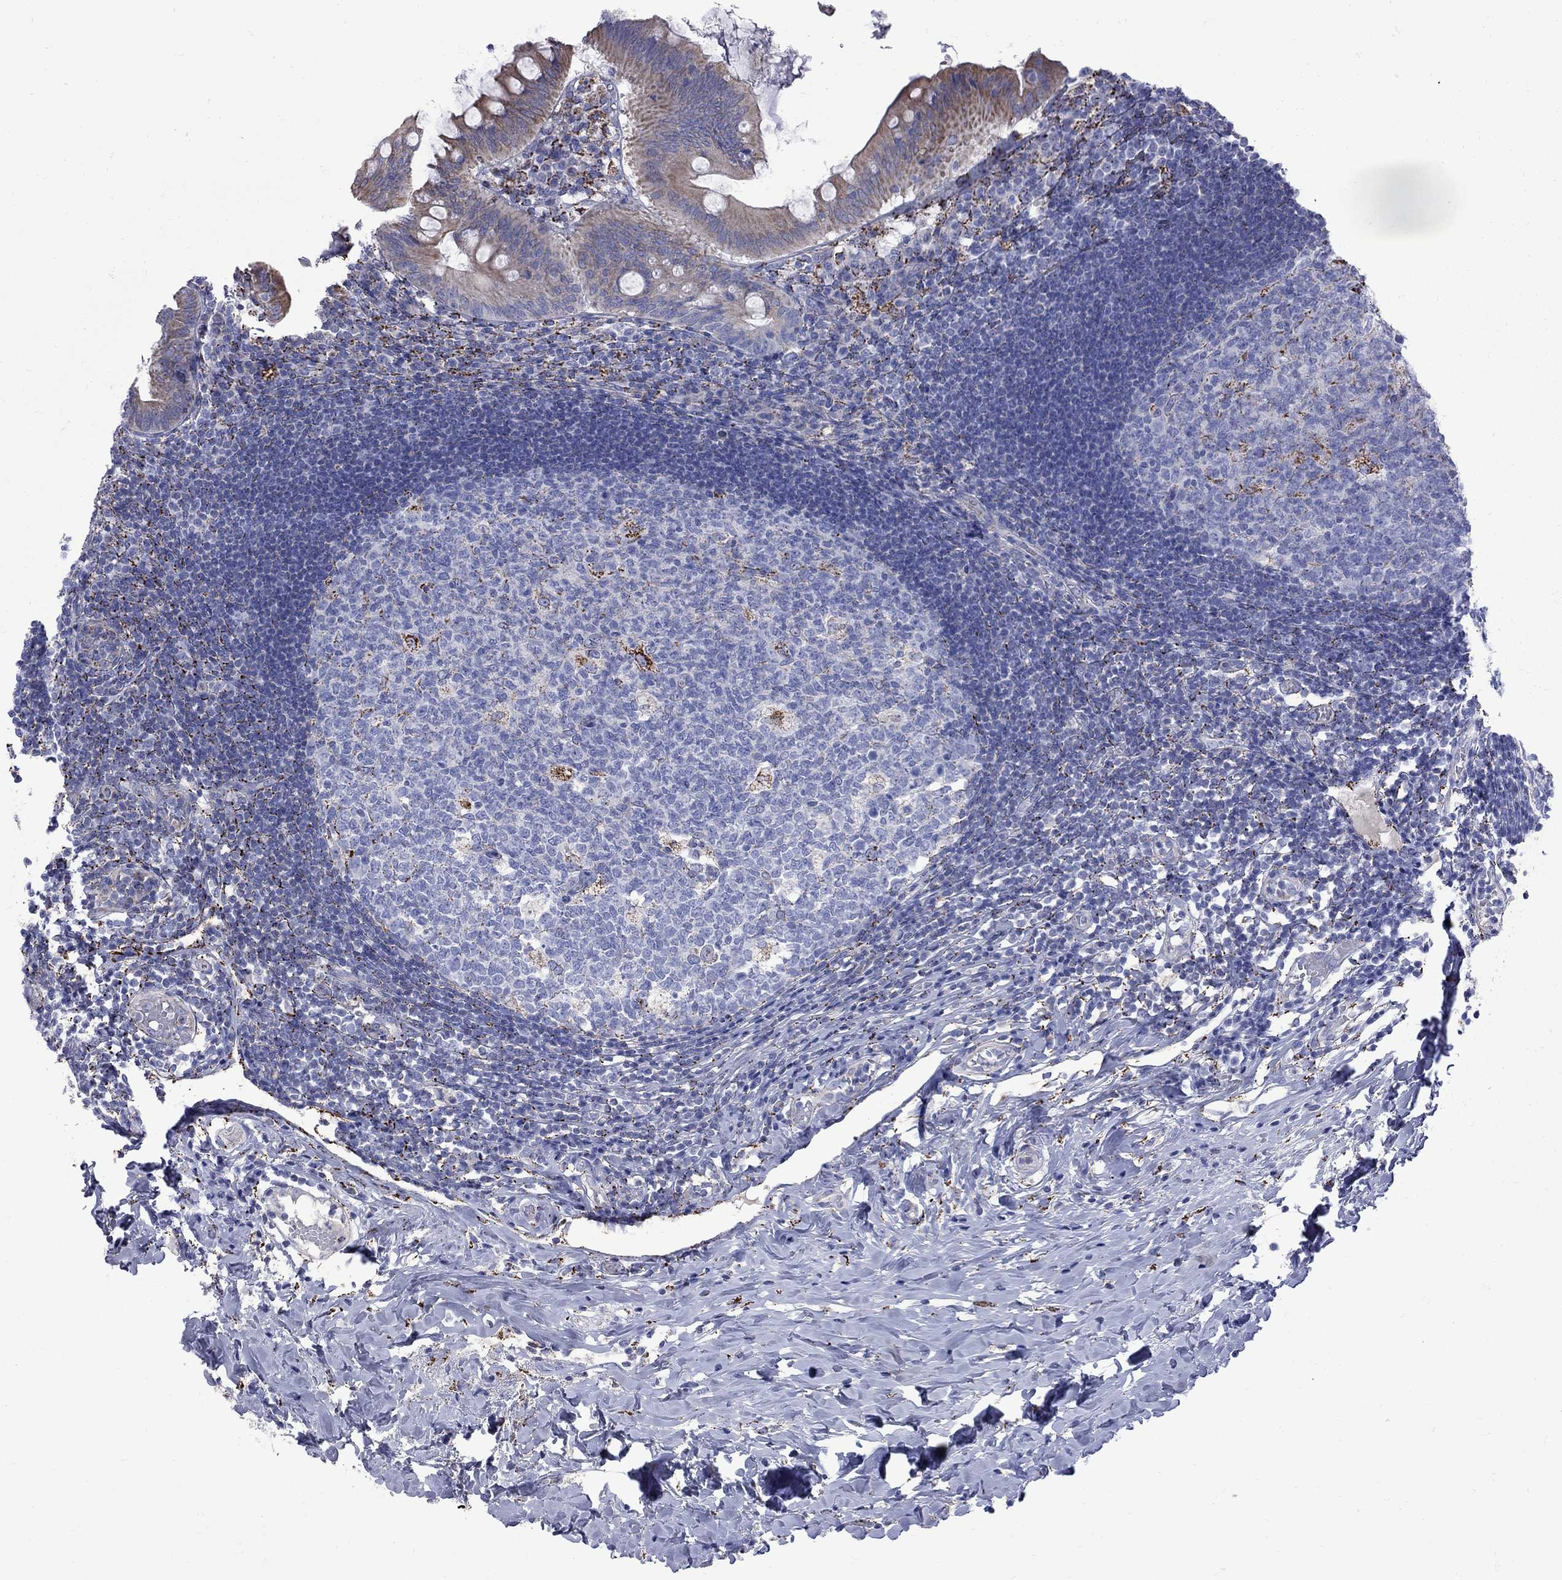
{"staining": {"intensity": "moderate", "quantity": "<25%", "location": "cytoplasmic/membranous"}, "tissue": "appendix", "cell_type": "Glandular cells", "image_type": "normal", "snomed": [{"axis": "morphology", "description": "Normal tissue, NOS"}, {"axis": "morphology", "description": "Inflammation, NOS"}, {"axis": "topography", "description": "Appendix"}], "caption": "Immunohistochemical staining of unremarkable human appendix reveals <25% levels of moderate cytoplasmic/membranous protein positivity in about <25% of glandular cells. The staining was performed using DAB to visualize the protein expression in brown, while the nuclei were stained in blue with hematoxylin (Magnification: 20x).", "gene": "SESTD1", "patient": {"sex": "male", "age": 16}}